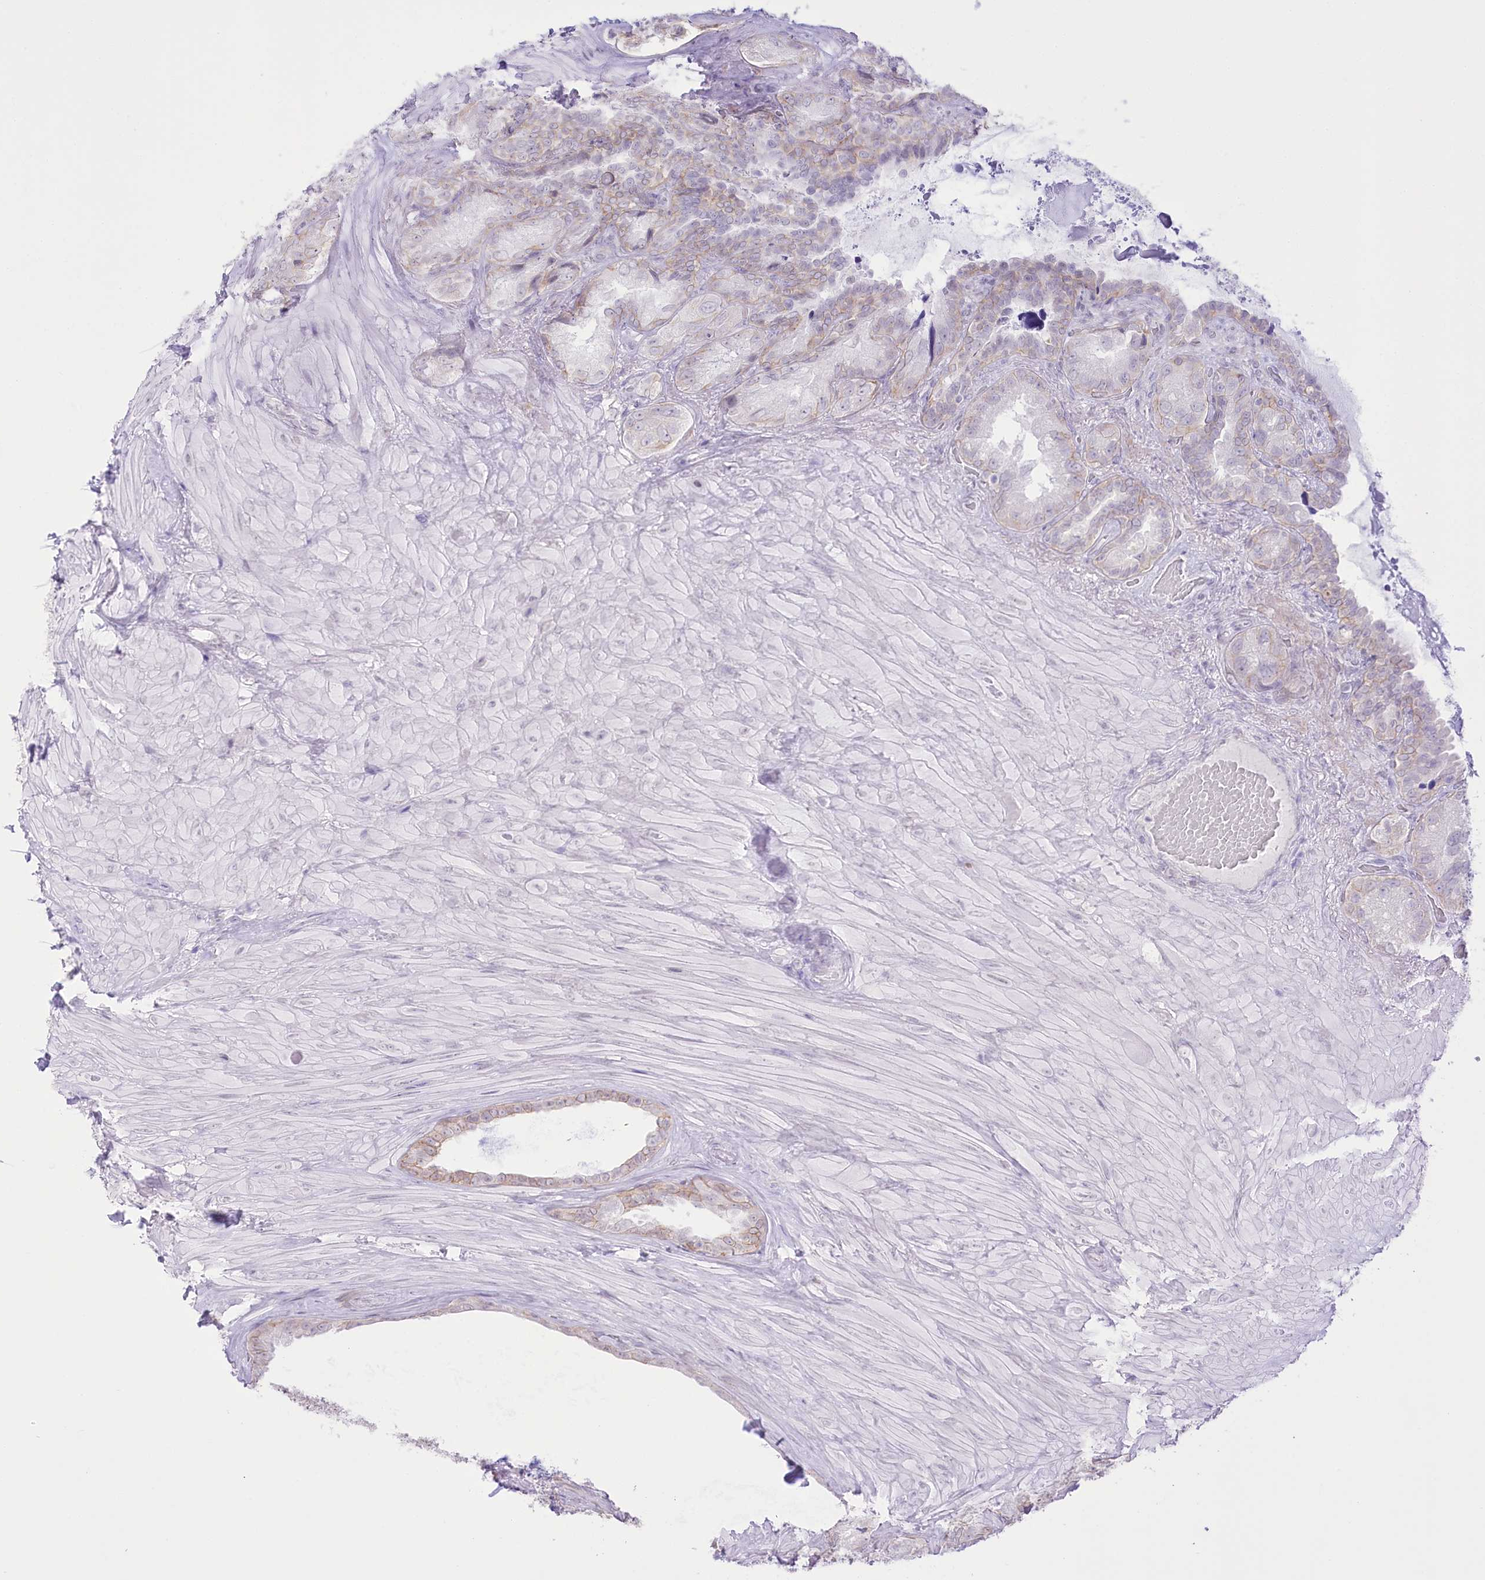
{"staining": {"intensity": "weak", "quantity": "<25%", "location": "cytoplasmic/membranous"}, "tissue": "seminal vesicle", "cell_type": "Glandular cells", "image_type": "normal", "snomed": [{"axis": "morphology", "description": "Normal tissue, NOS"}, {"axis": "topography", "description": "Seminal veicle"}, {"axis": "topography", "description": "Peripheral nerve tissue"}], "caption": "IHC of benign human seminal vesicle shows no expression in glandular cells.", "gene": "SLC39A10", "patient": {"sex": "male", "age": 67}}